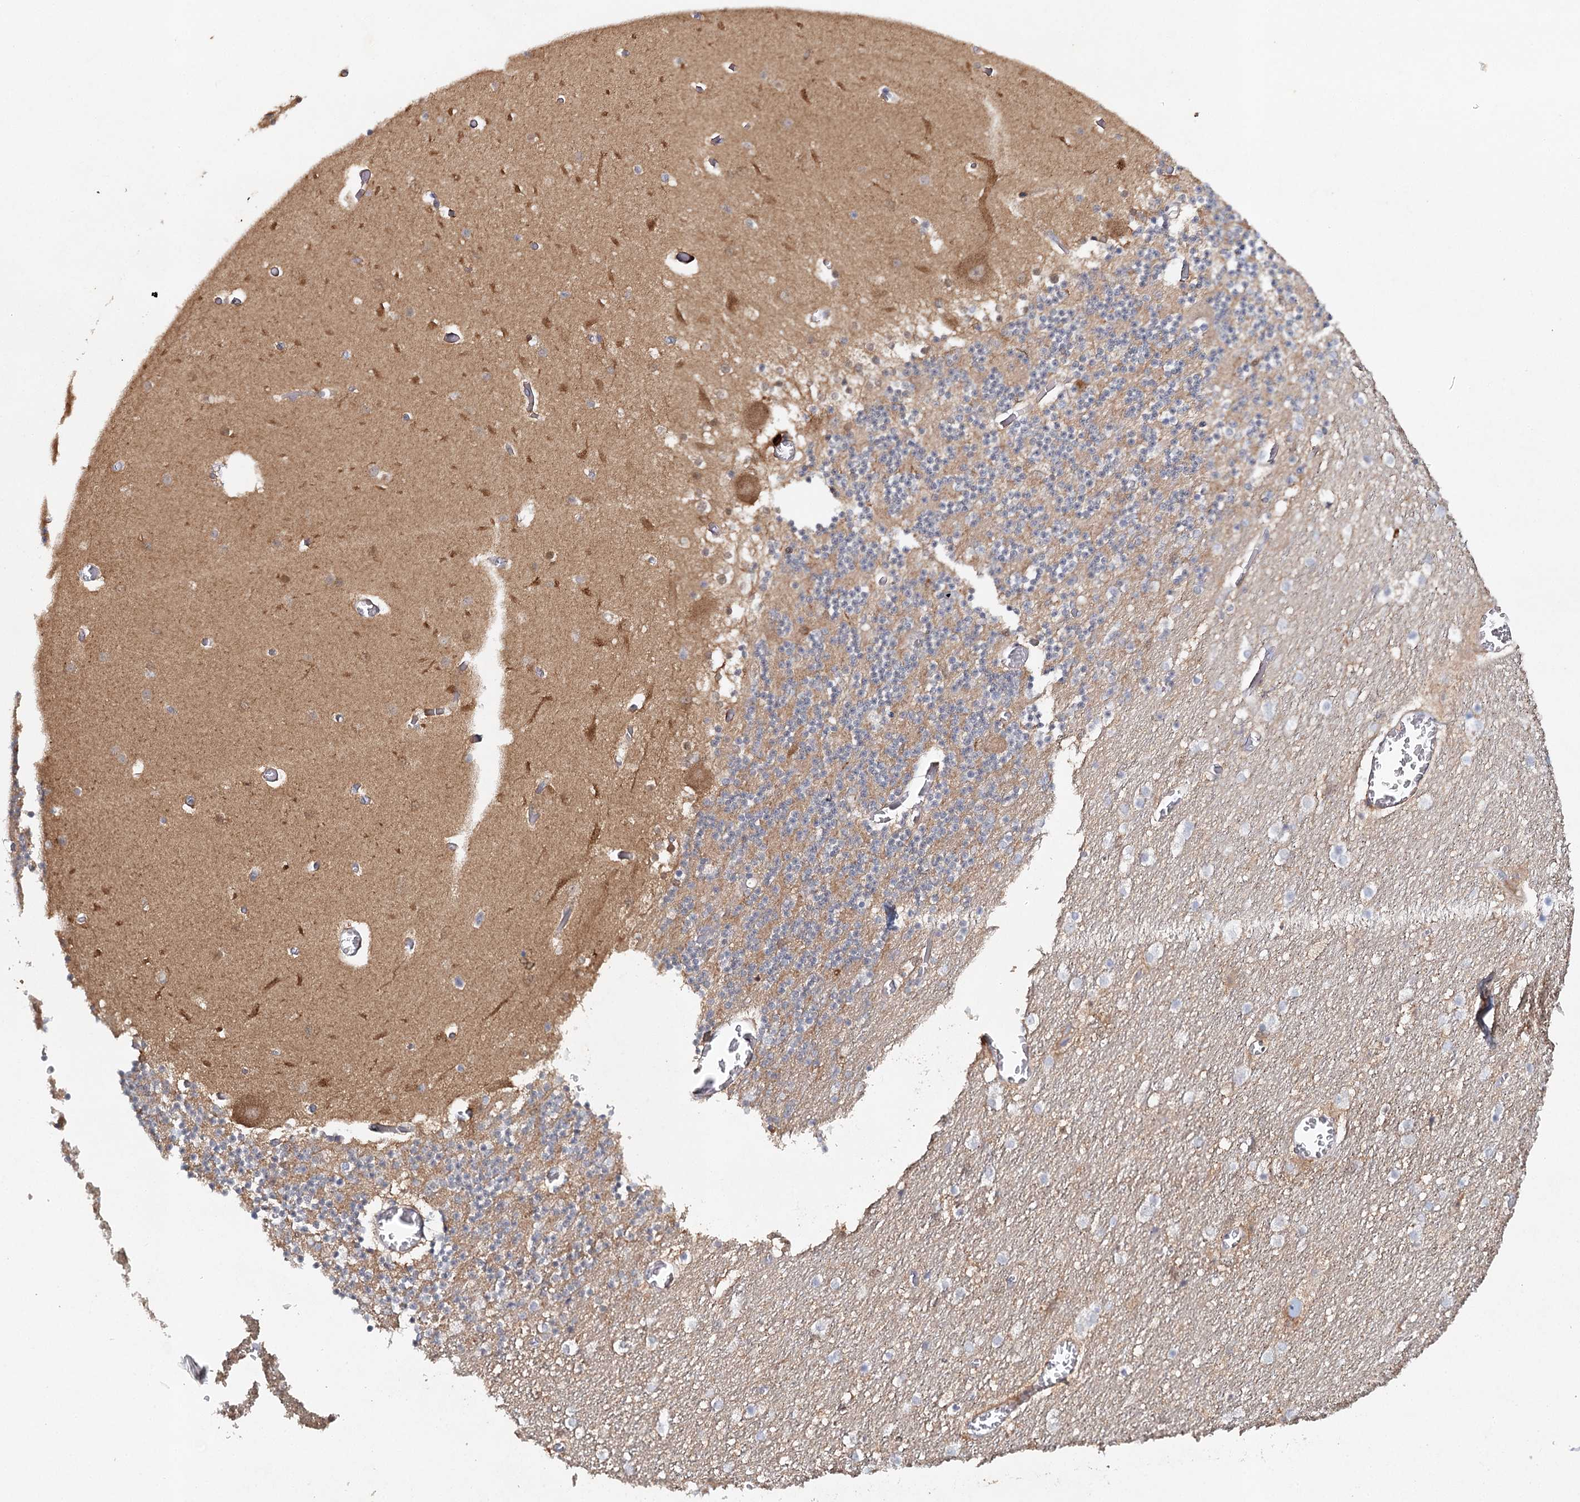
{"staining": {"intensity": "weak", "quantity": "25%-75%", "location": "cytoplasmic/membranous"}, "tissue": "cerebellum", "cell_type": "Cells in granular layer", "image_type": "normal", "snomed": [{"axis": "morphology", "description": "Normal tissue, NOS"}, {"axis": "topography", "description": "Cerebellum"}], "caption": "High-power microscopy captured an IHC micrograph of normal cerebellum, revealing weak cytoplasmic/membranous expression in approximately 25%-75% of cells in granular layer.", "gene": "SLC41A2", "patient": {"sex": "female", "age": 28}}